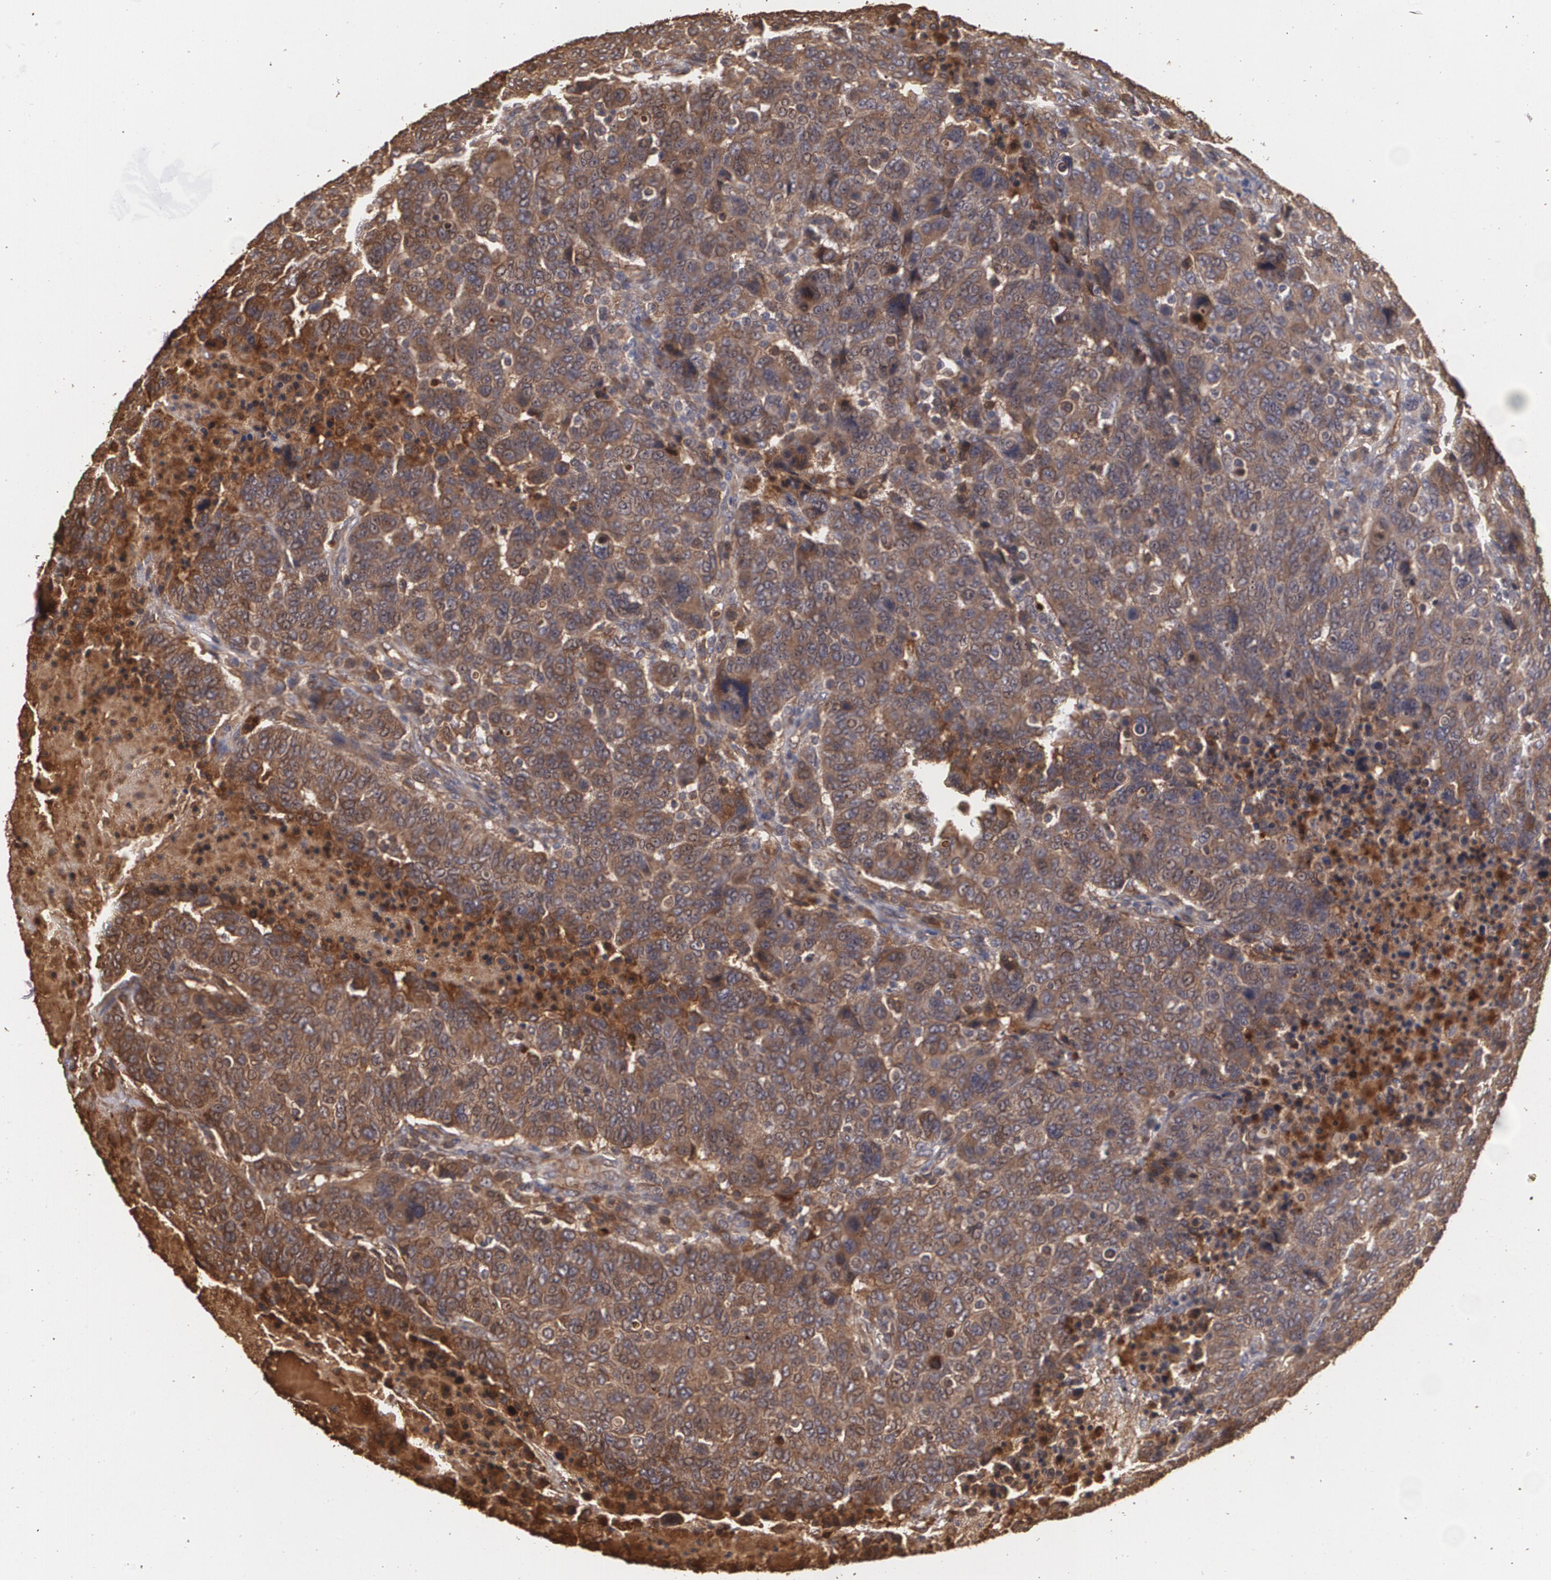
{"staining": {"intensity": "moderate", "quantity": ">75%", "location": "cytoplasmic/membranous"}, "tissue": "breast cancer", "cell_type": "Tumor cells", "image_type": "cancer", "snomed": [{"axis": "morphology", "description": "Duct carcinoma"}, {"axis": "topography", "description": "Breast"}], "caption": "Breast cancer (invasive ductal carcinoma) stained for a protein displays moderate cytoplasmic/membranous positivity in tumor cells.", "gene": "PON1", "patient": {"sex": "female", "age": 37}}